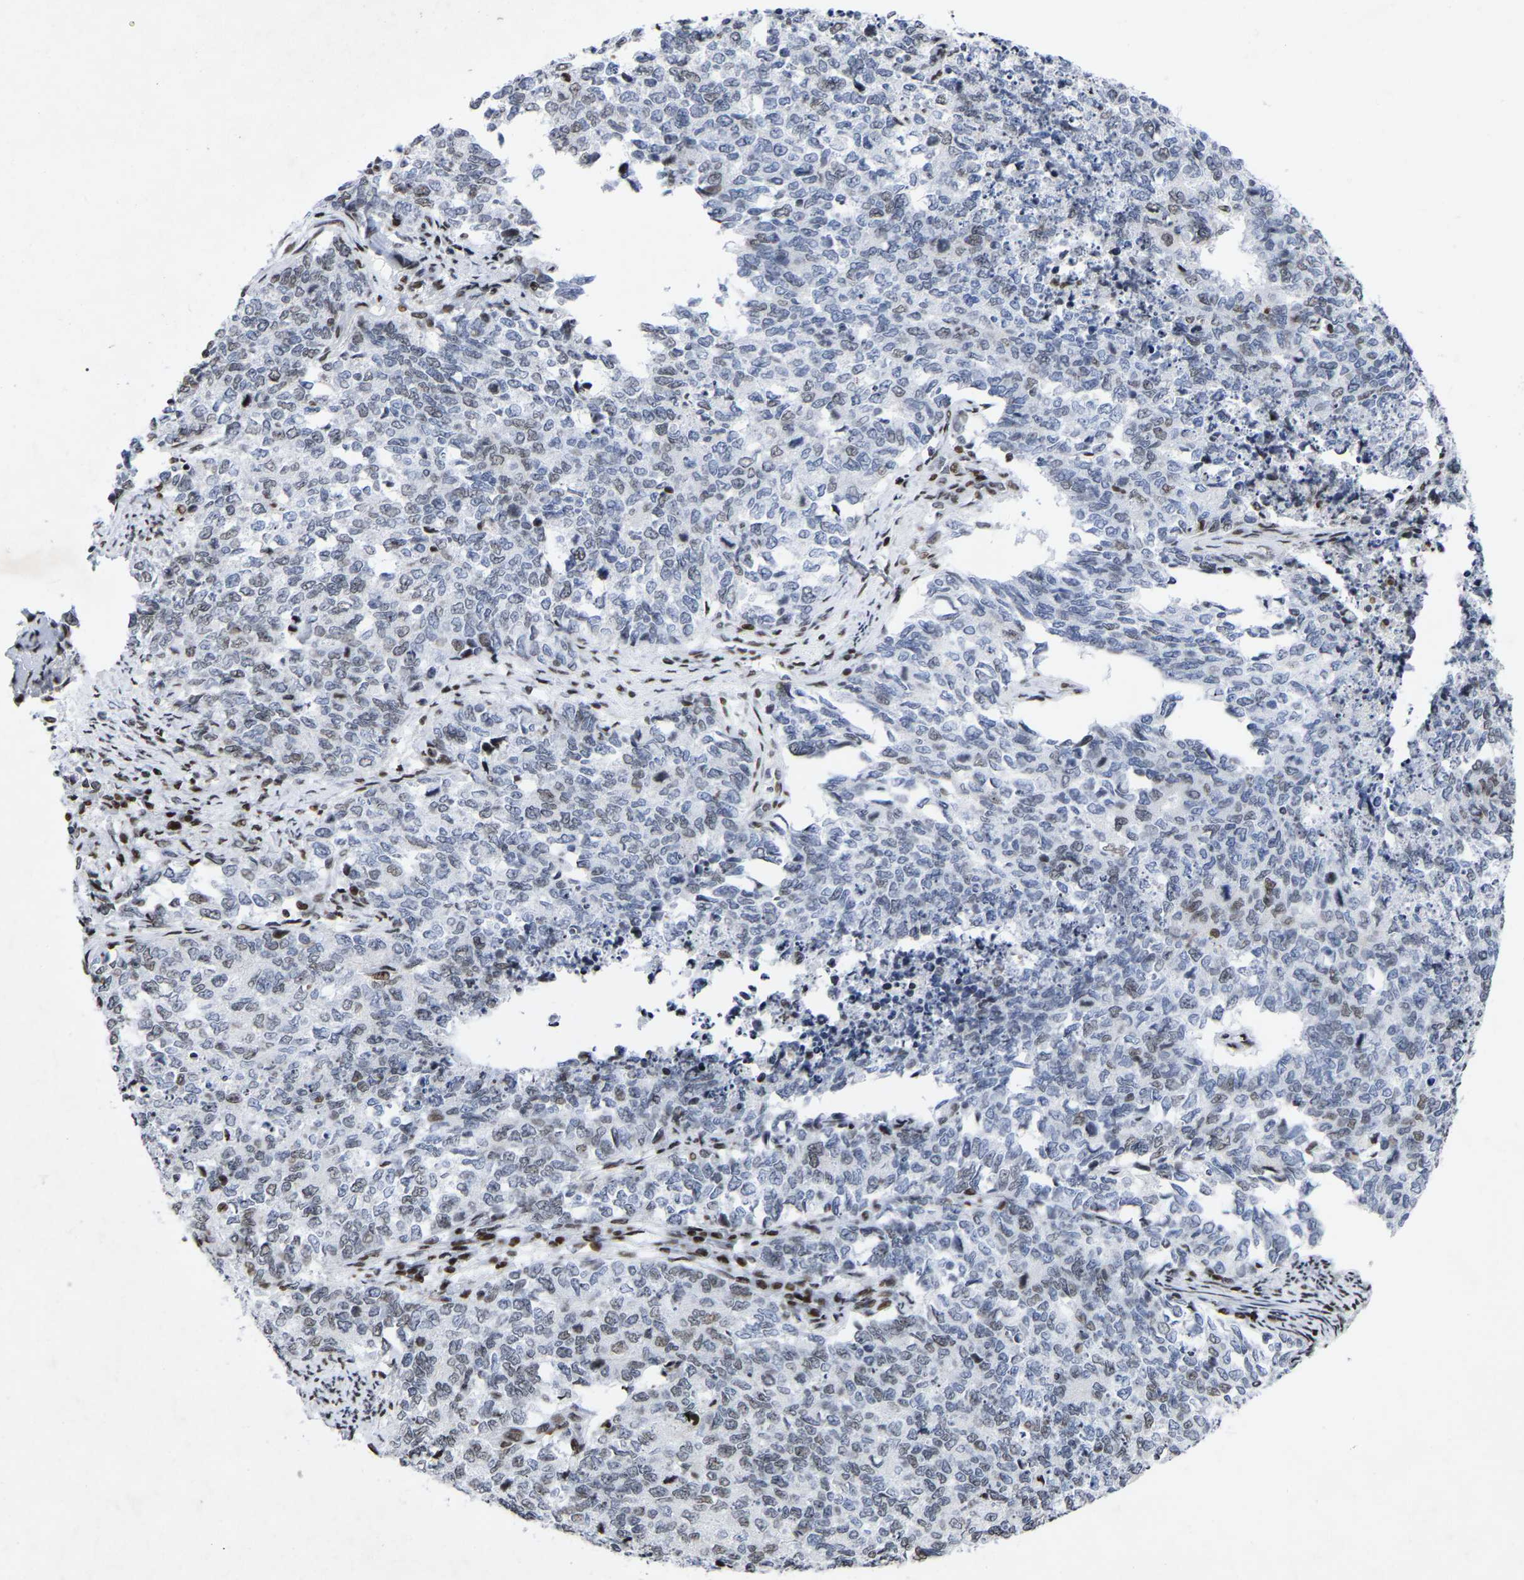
{"staining": {"intensity": "weak", "quantity": "<25%", "location": "nuclear"}, "tissue": "cervical cancer", "cell_type": "Tumor cells", "image_type": "cancer", "snomed": [{"axis": "morphology", "description": "Squamous cell carcinoma, NOS"}, {"axis": "topography", "description": "Cervix"}], "caption": "Tumor cells are negative for brown protein staining in squamous cell carcinoma (cervical).", "gene": "PRCC", "patient": {"sex": "female", "age": 63}}